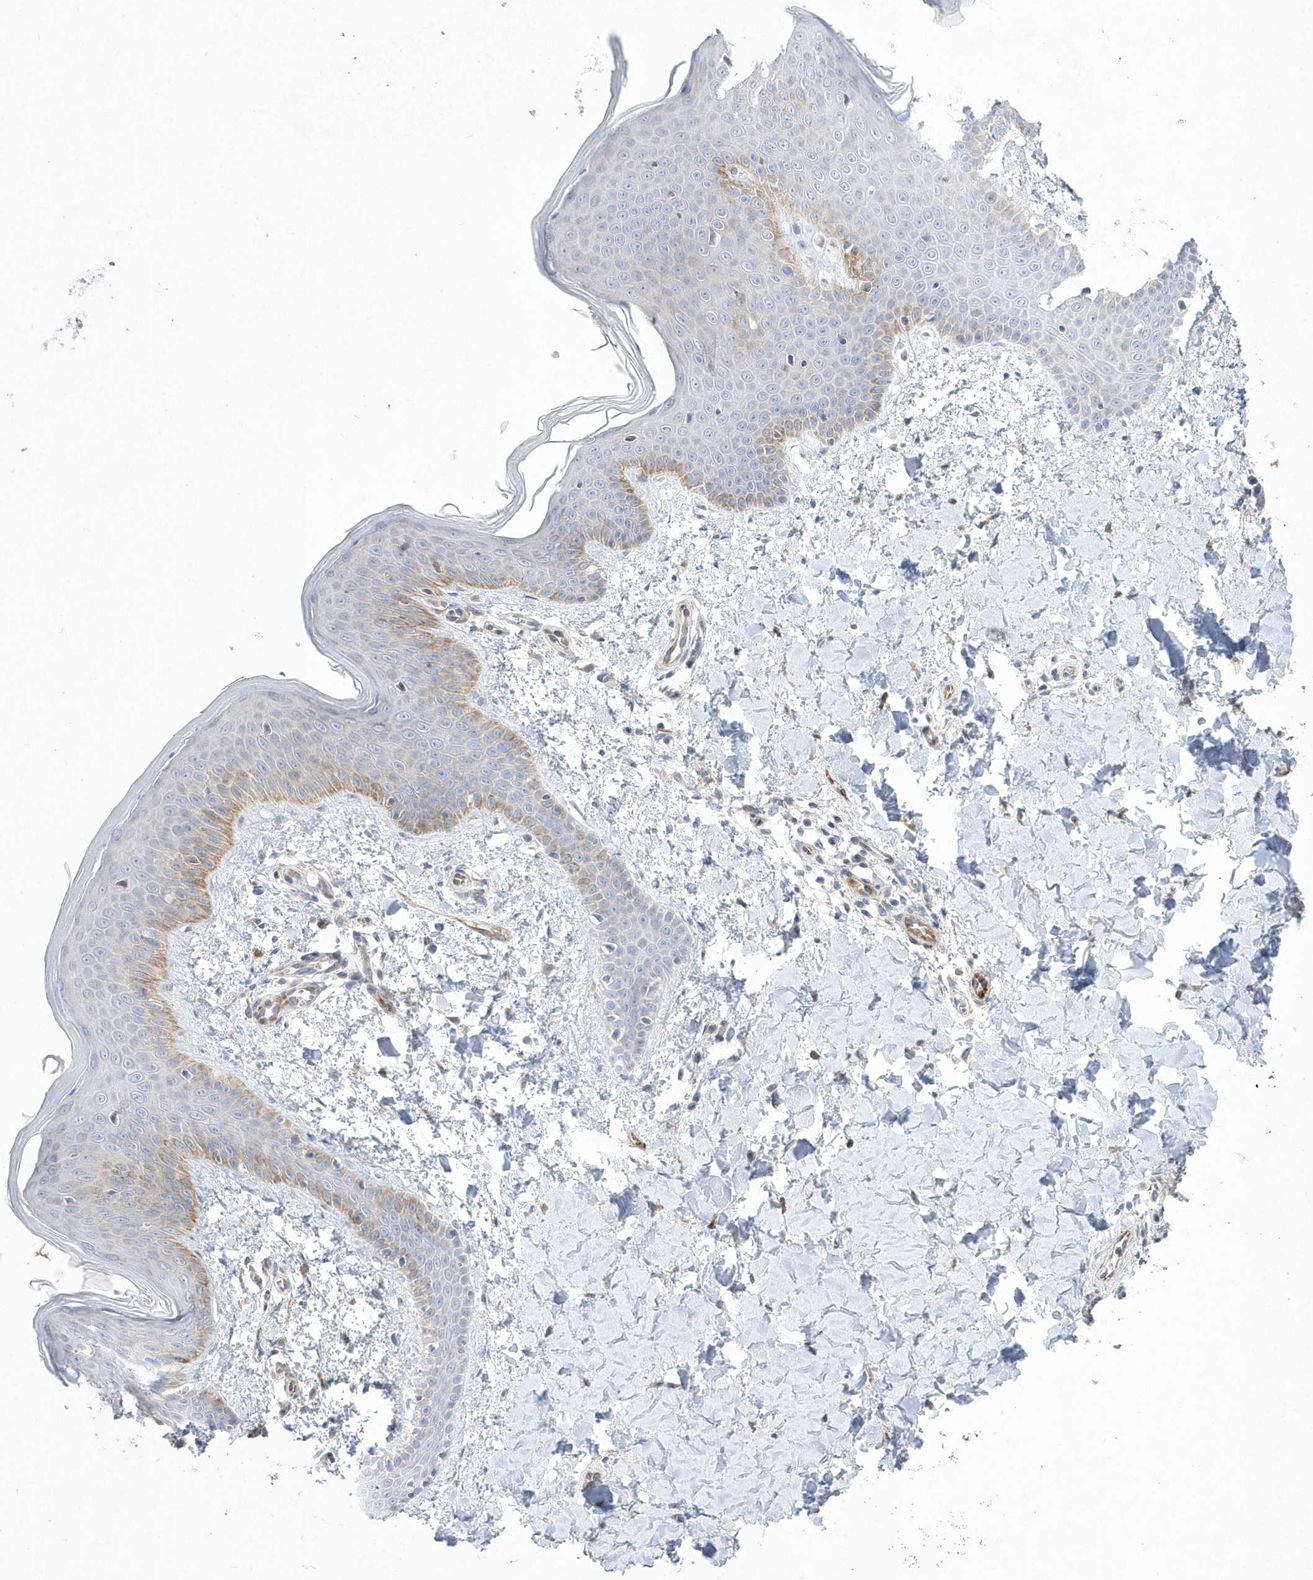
{"staining": {"intensity": "negative", "quantity": "none", "location": "none"}, "tissue": "skin", "cell_type": "Fibroblasts", "image_type": "normal", "snomed": [{"axis": "morphology", "description": "Normal tissue, NOS"}, {"axis": "topography", "description": "Skin"}], "caption": "Skin was stained to show a protein in brown. There is no significant expression in fibroblasts. (DAB (3,3'-diaminobenzidine) immunohistochemistry, high magnification).", "gene": "TMEM132B", "patient": {"sex": "male", "age": 36}}